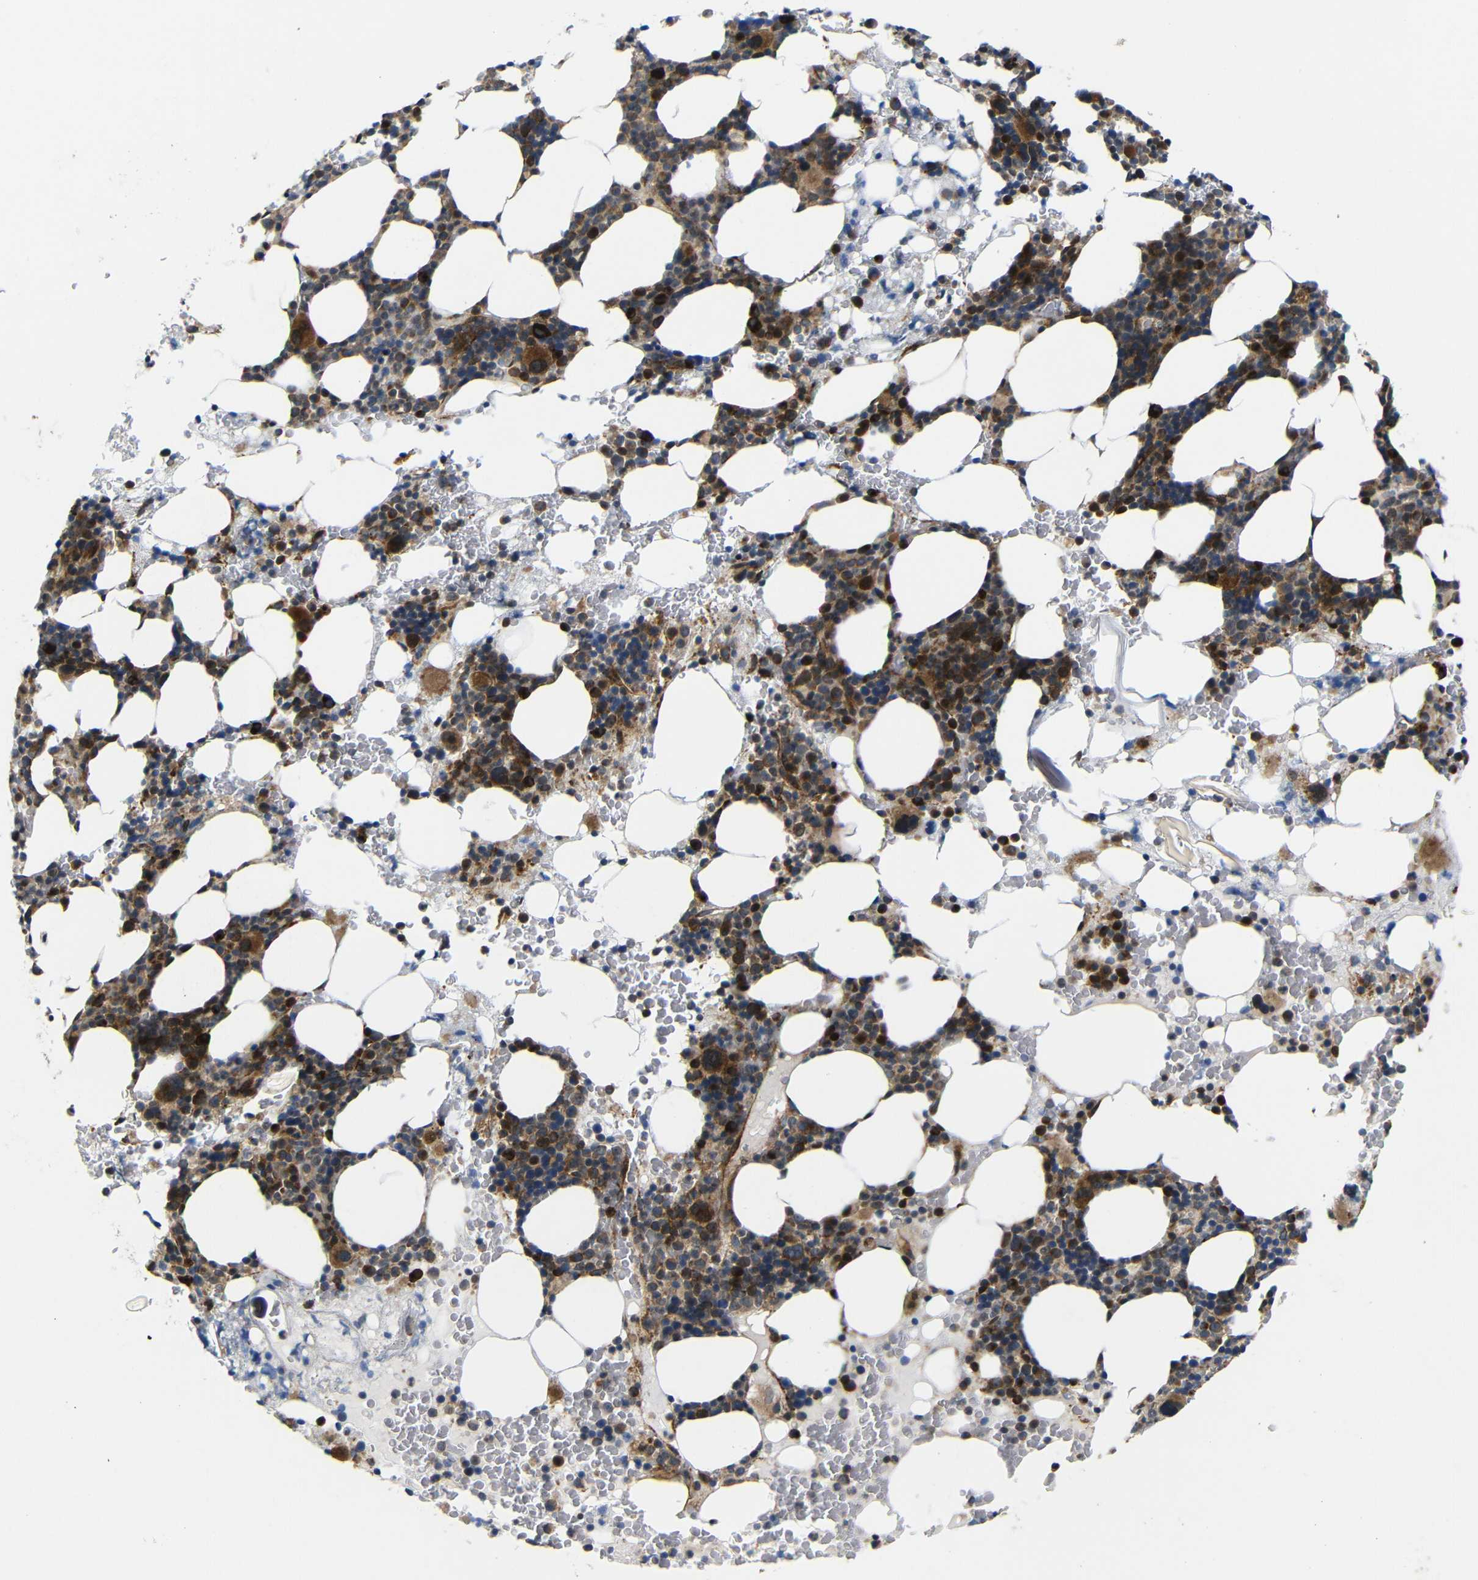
{"staining": {"intensity": "moderate", "quantity": ">75%", "location": "cytoplasmic/membranous,nuclear"}, "tissue": "bone marrow", "cell_type": "Hematopoietic cells", "image_type": "normal", "snomed": [{"axis": "morphology", "description": "Normal tissue, NOS"}, {"axis": "morphology", "description": "Inflammation, NOS"}, {"axis": "topography", "description": "Bone marrow"}], "caption": "Immunohistochemistry histopathology image of benign bone marrow: bone marrow stained using IHC exhibits medium levels of moderate protein expression localized specifically in the cytoplasmic/membranous,nuclear of hematopoietic cells, appearing as a cytoplasmic/membranous,nuclear brown color.", "gene": "P3H2", "patient": {"sex": "female", "age": 84}}